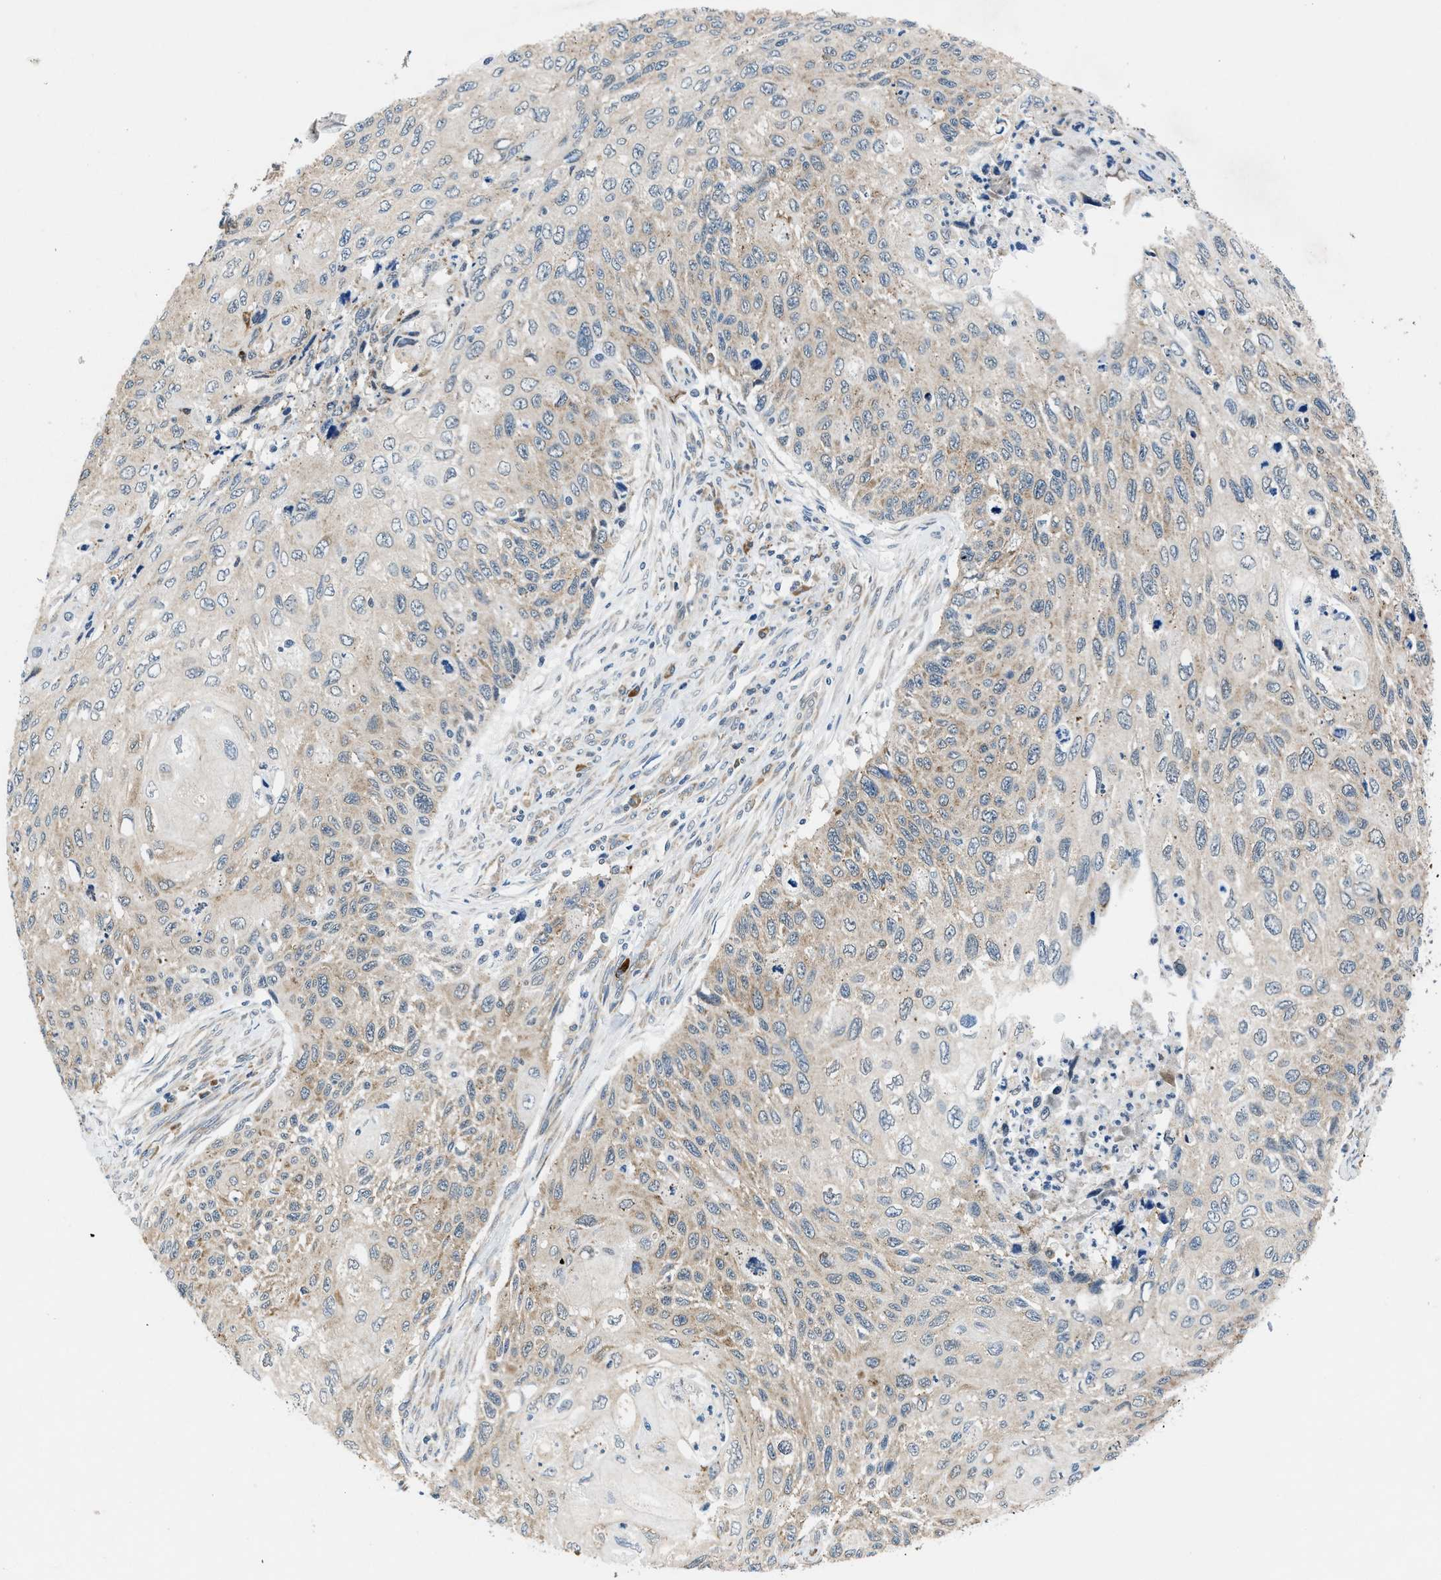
{"staining": {"intensity": "weak", "quantity": ">75%", "location": "cytoplasmic/membranous"}, "tissue": "cervical cancer", "cell_type": "Tumor cells", "image_type": "cancer", "snomed": [{"axis": "morphology", "description": "Squamous cell carcinoma, NOS"}, {"axis": "topography", "description": "Cervix"}], "caption": "The image displays staining of cervical cancer (squamous cell carcinoma), revealing weak cytoplasmic/membranous protein expression (brown color) within tumor cells.", "gene": "PA2G4", "patient": {"sex": "female", "age": 70}}